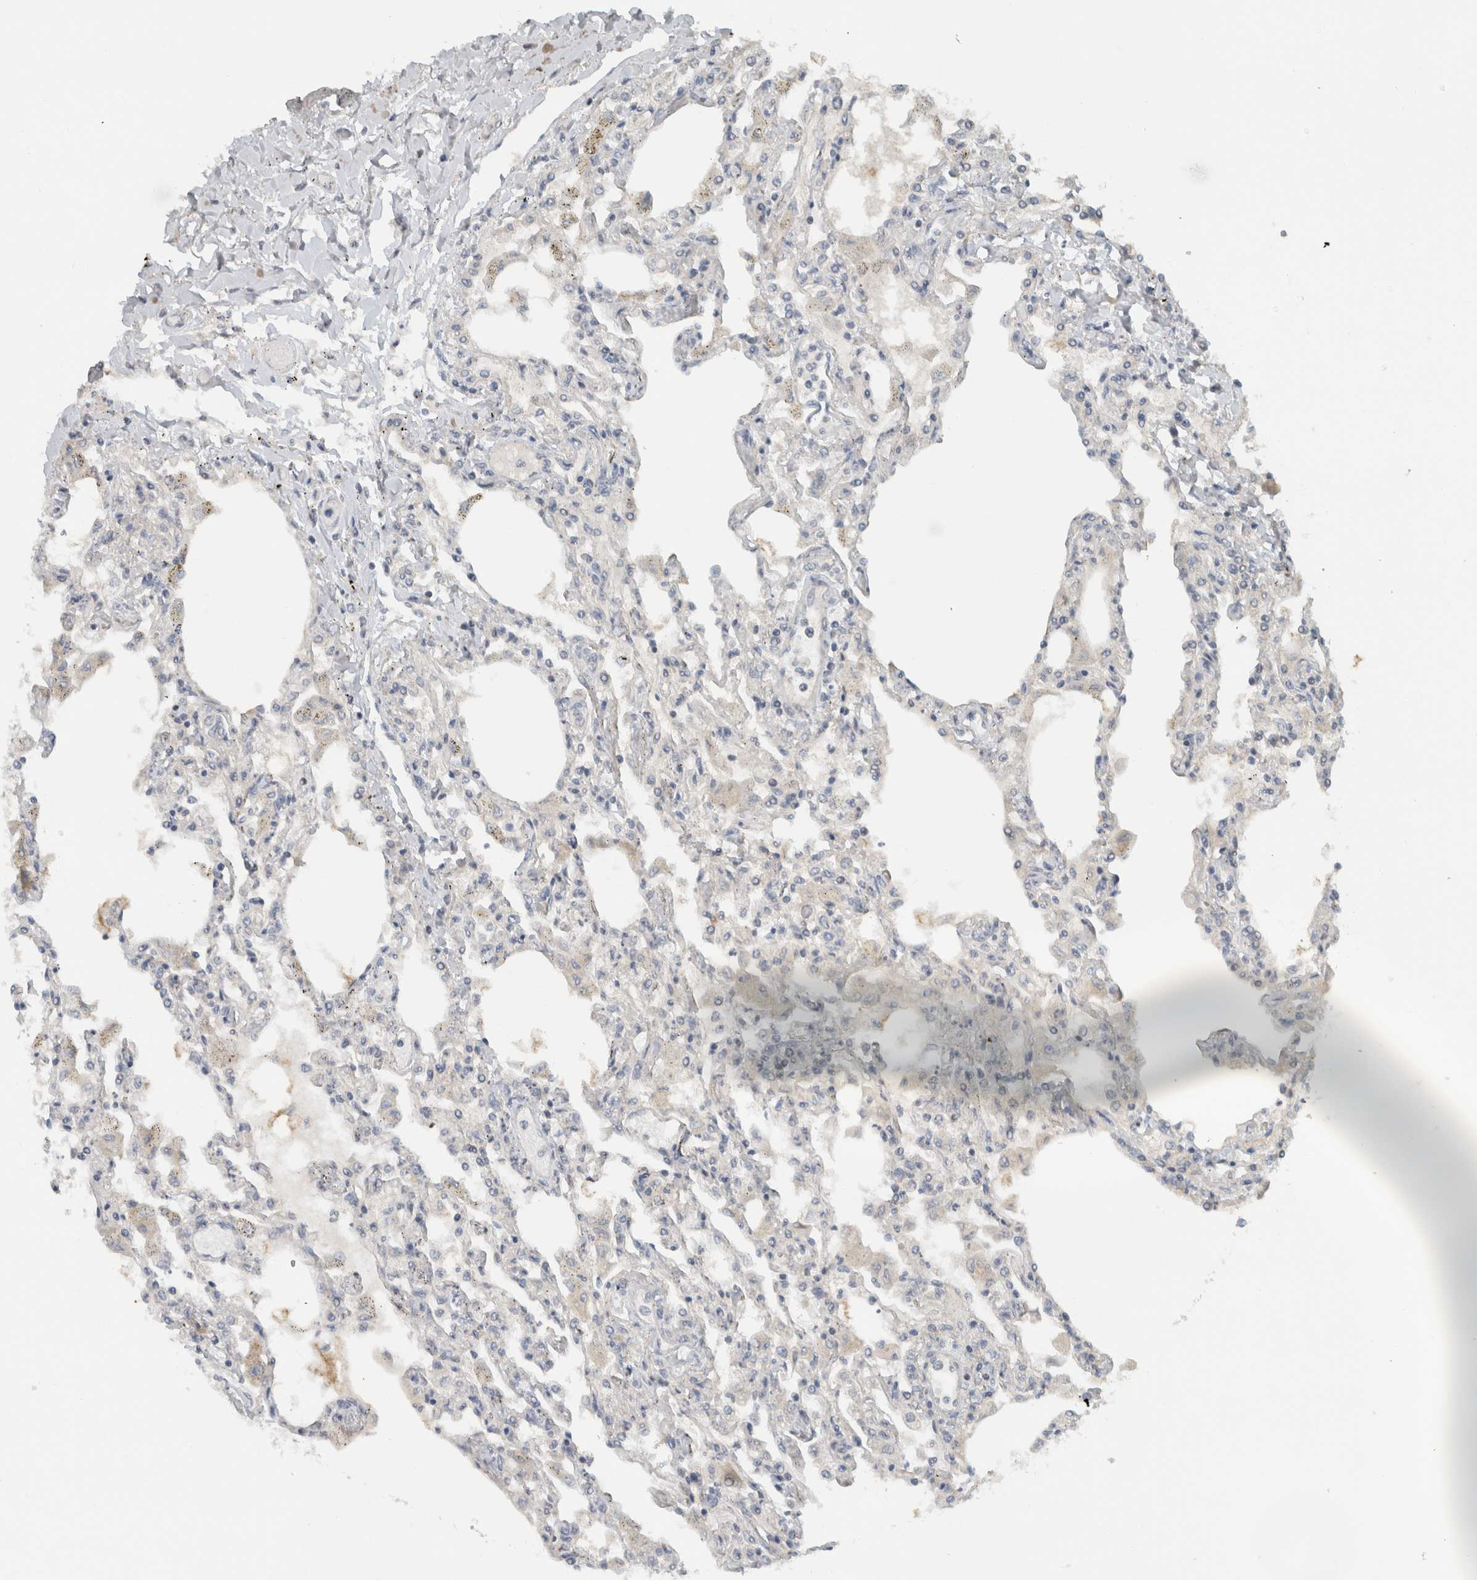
{"staining": {"intensity": "weak", "quantity": "<25%", "location": "cytoplasmic/membranous"}, "tissue": "lung", "cell_type": "Alveolar cells", "image_type": "normal", "snomed": [{"axis": "morphology", "description": "Normal tissue, NOS"}, {"axis": "topography", "description": "Bronchus"}, {"axis": "topography", "description": "Lung"}], "caption": "This is an IHC image of unremarkable lung. There is no staining in alveolar cells.", "gene": "ERCC6L2", "patient": {"sex": "female", "age": 49}}